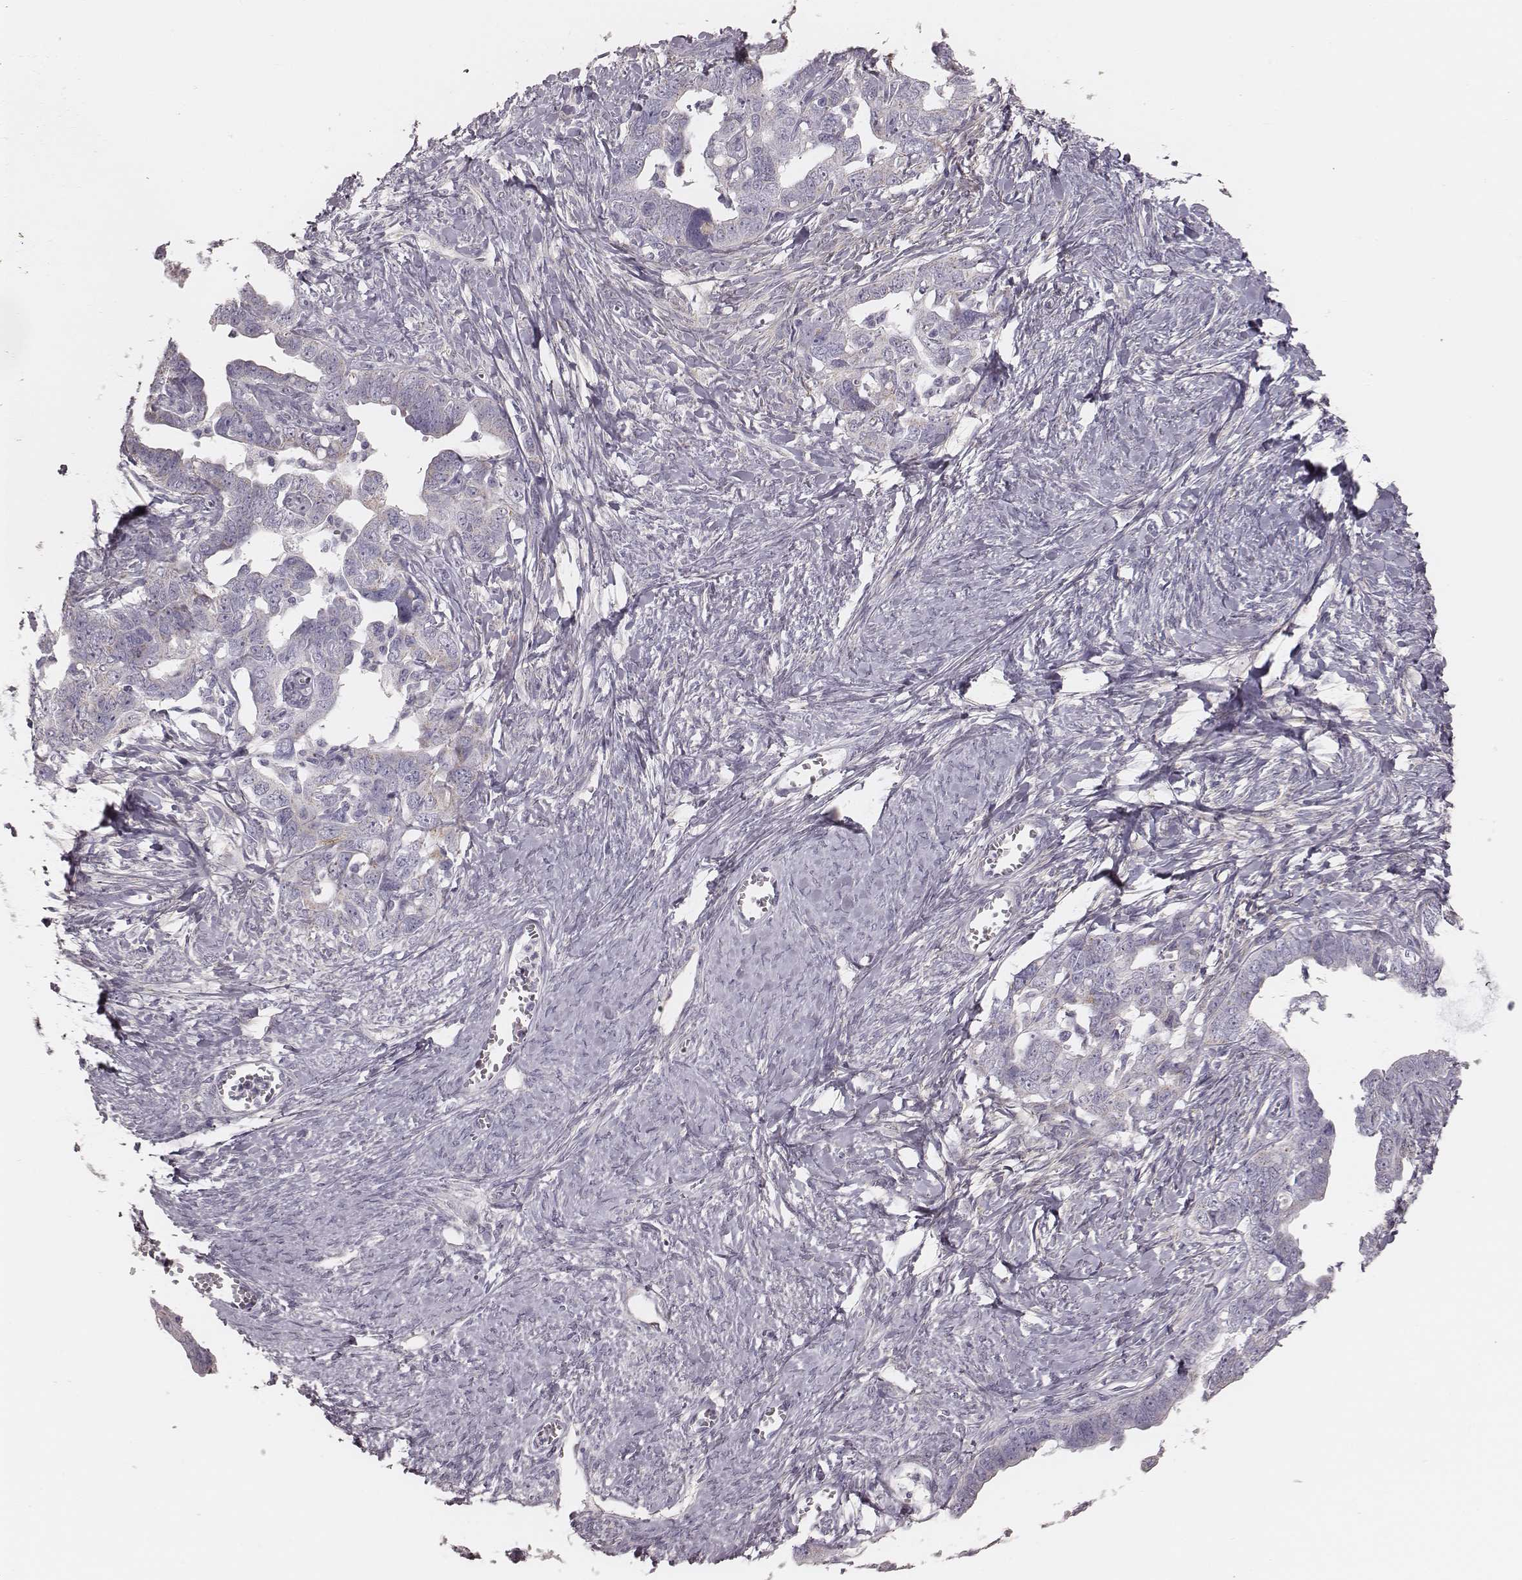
{"staining": {"intensity": "negative", "quantity": "none", "location": "none"}, "tissue": "ovarian cancer", "cell_type": "Tumor cells", "image_type": "cancer", "snomed": [{"axis": "morphology", "description": "Cystadenocarcinoma, serous, NOS"}, {"axis": "topography", "description": "Ovary"}], "caption": "IHC histopathology image of neoplastic tissue: ovarian cancer (serous cystadenocarcinoma) stained with DAB reveals no significant protein positivity in tumor cells.", "gene": "KIF5C", "patient": {"sex": "female", "age": 69}}